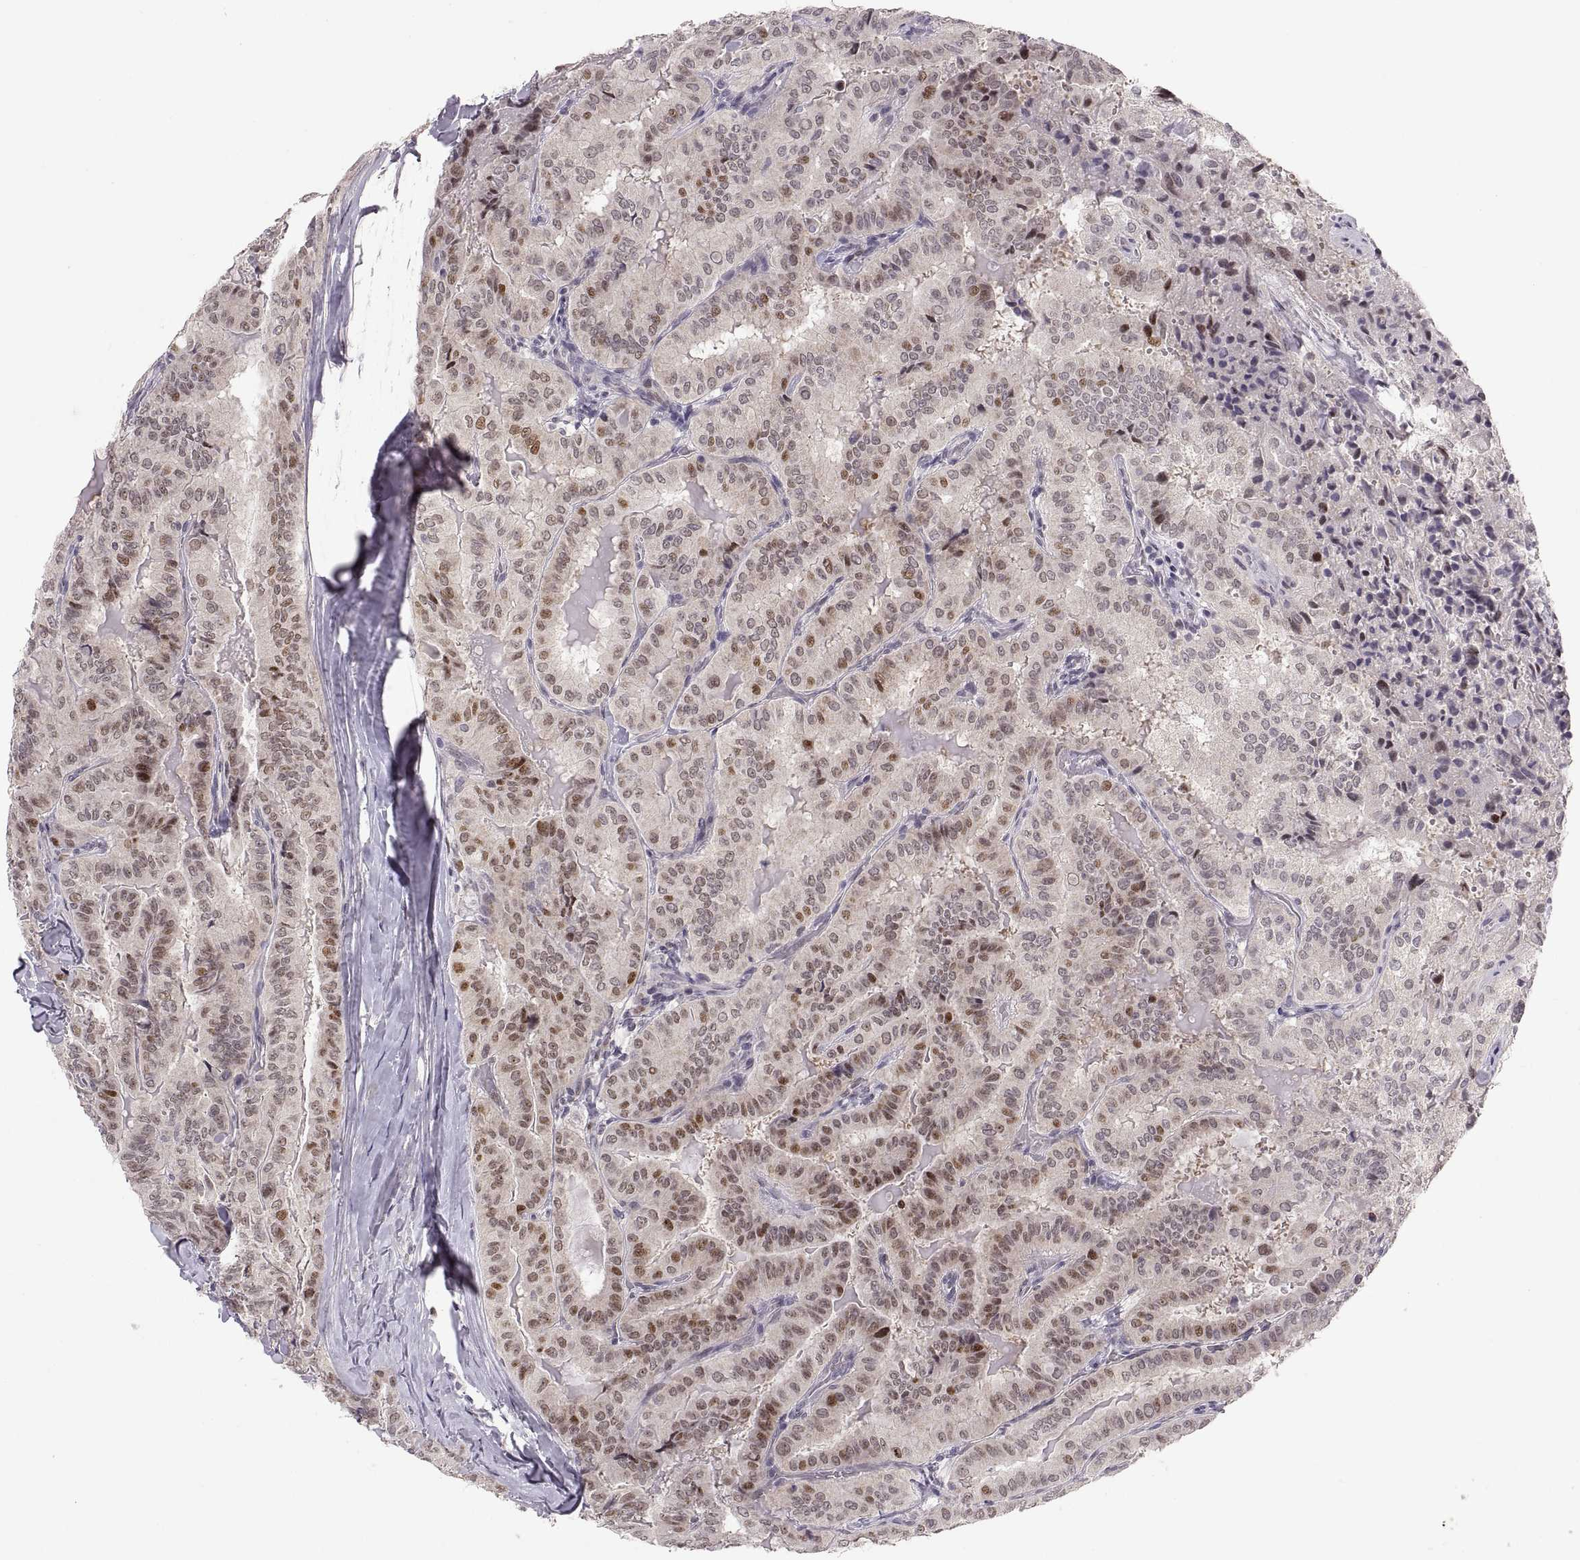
{"staining": {"intensity": "strong", "quantity": "<25%", "location": "nuclear"}, "tissue": "thyroid cancer", "cell_type": "Tumor cells", "image_type": "cancer", "snomed": [{"axis": "morphology", "description": "Papillary adenocarcinoma, NOS"}, {"axis": "topography", "description": "Thyroid gland"}], "caption": "Human papillary adenocarcinoma (thyroid) stained with a brown dye reveals strong nuclear positive expression in about <25% of tumor cells.", "gene": "SNAI1", "patient": {"sex": "female", "age": 68}}